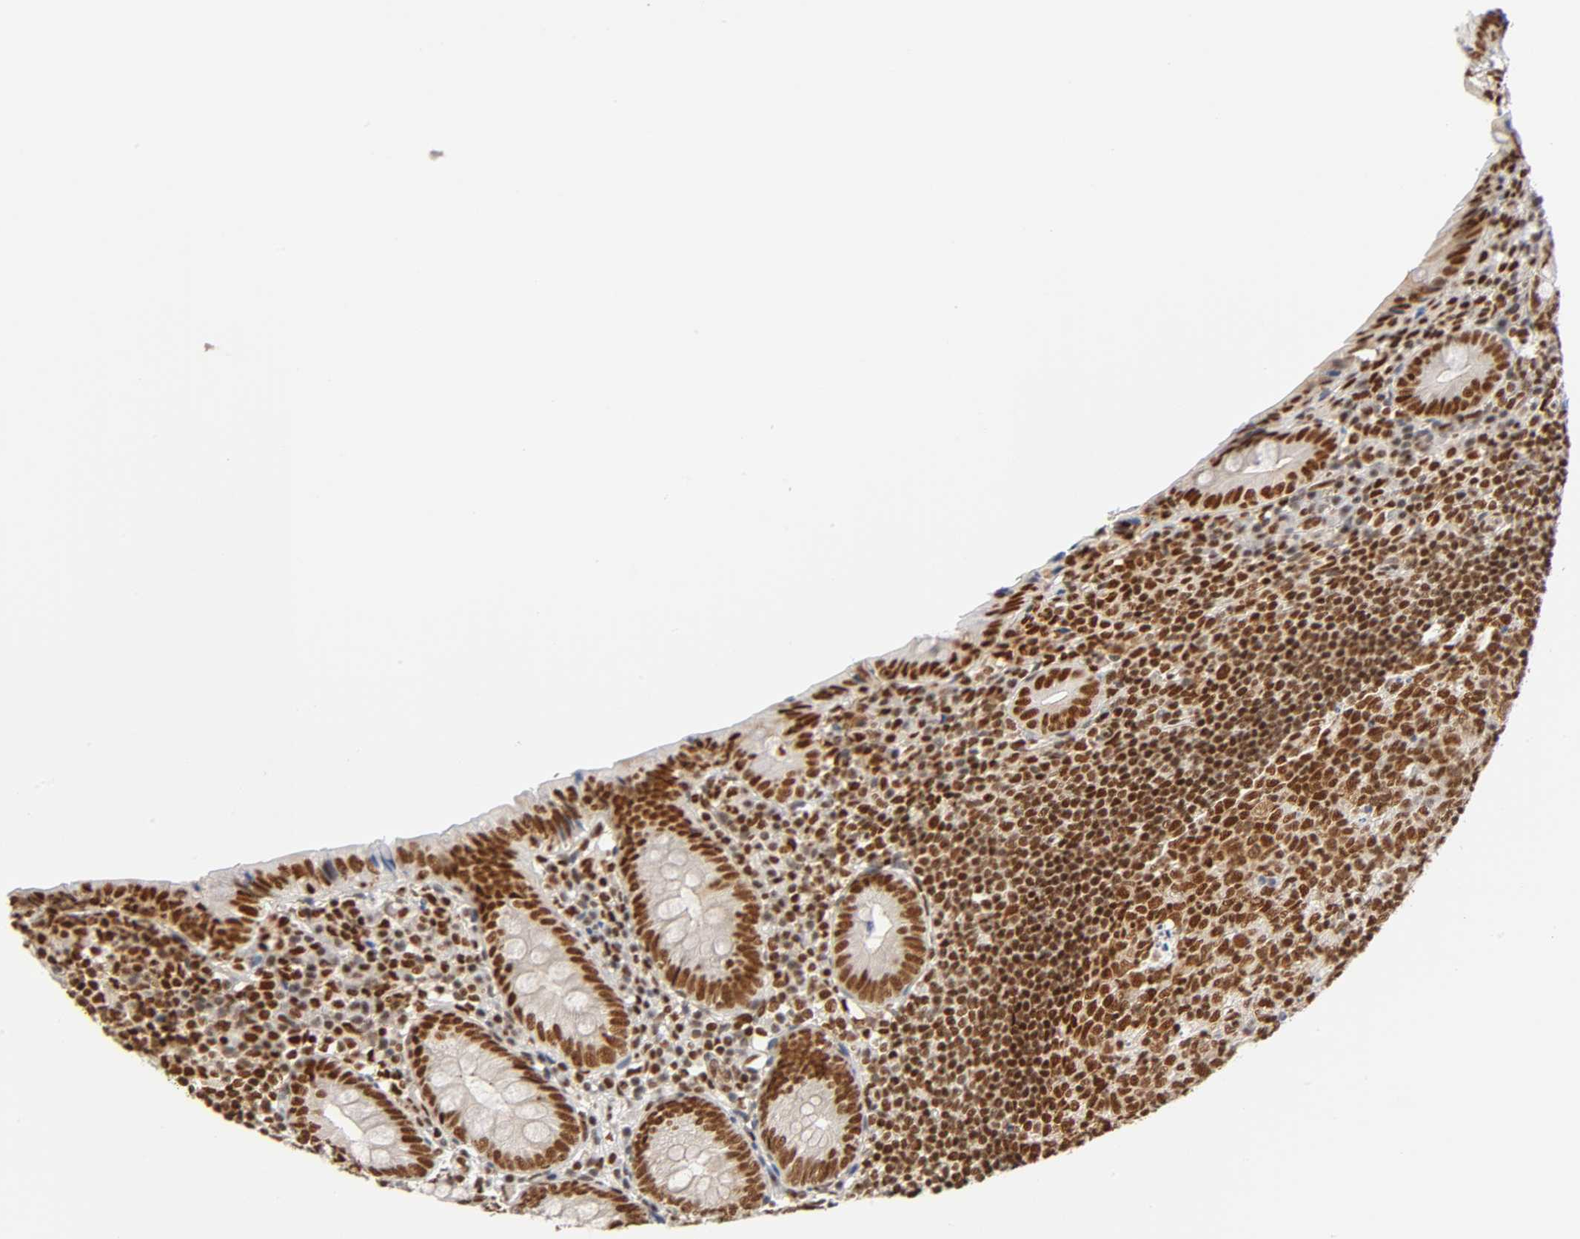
{"staining": {"intensity": "strong", "quantity": ">75%", "location": "nuclear"}, "tissue": "appendix", "cell_type": "Glandular cells", "image_type": "normal", "snomed": [{"axis": "morphology", "description": "Normal tissue, NOS"}, {"axis": "topography", "description": "Appendix"}], "caption": "Unremarkable appendix shows strong nuclear positivity in approximately >75% of glandular cells.", "gene": "ILKAP", "patient": {"sex": "female", "age": 10}}